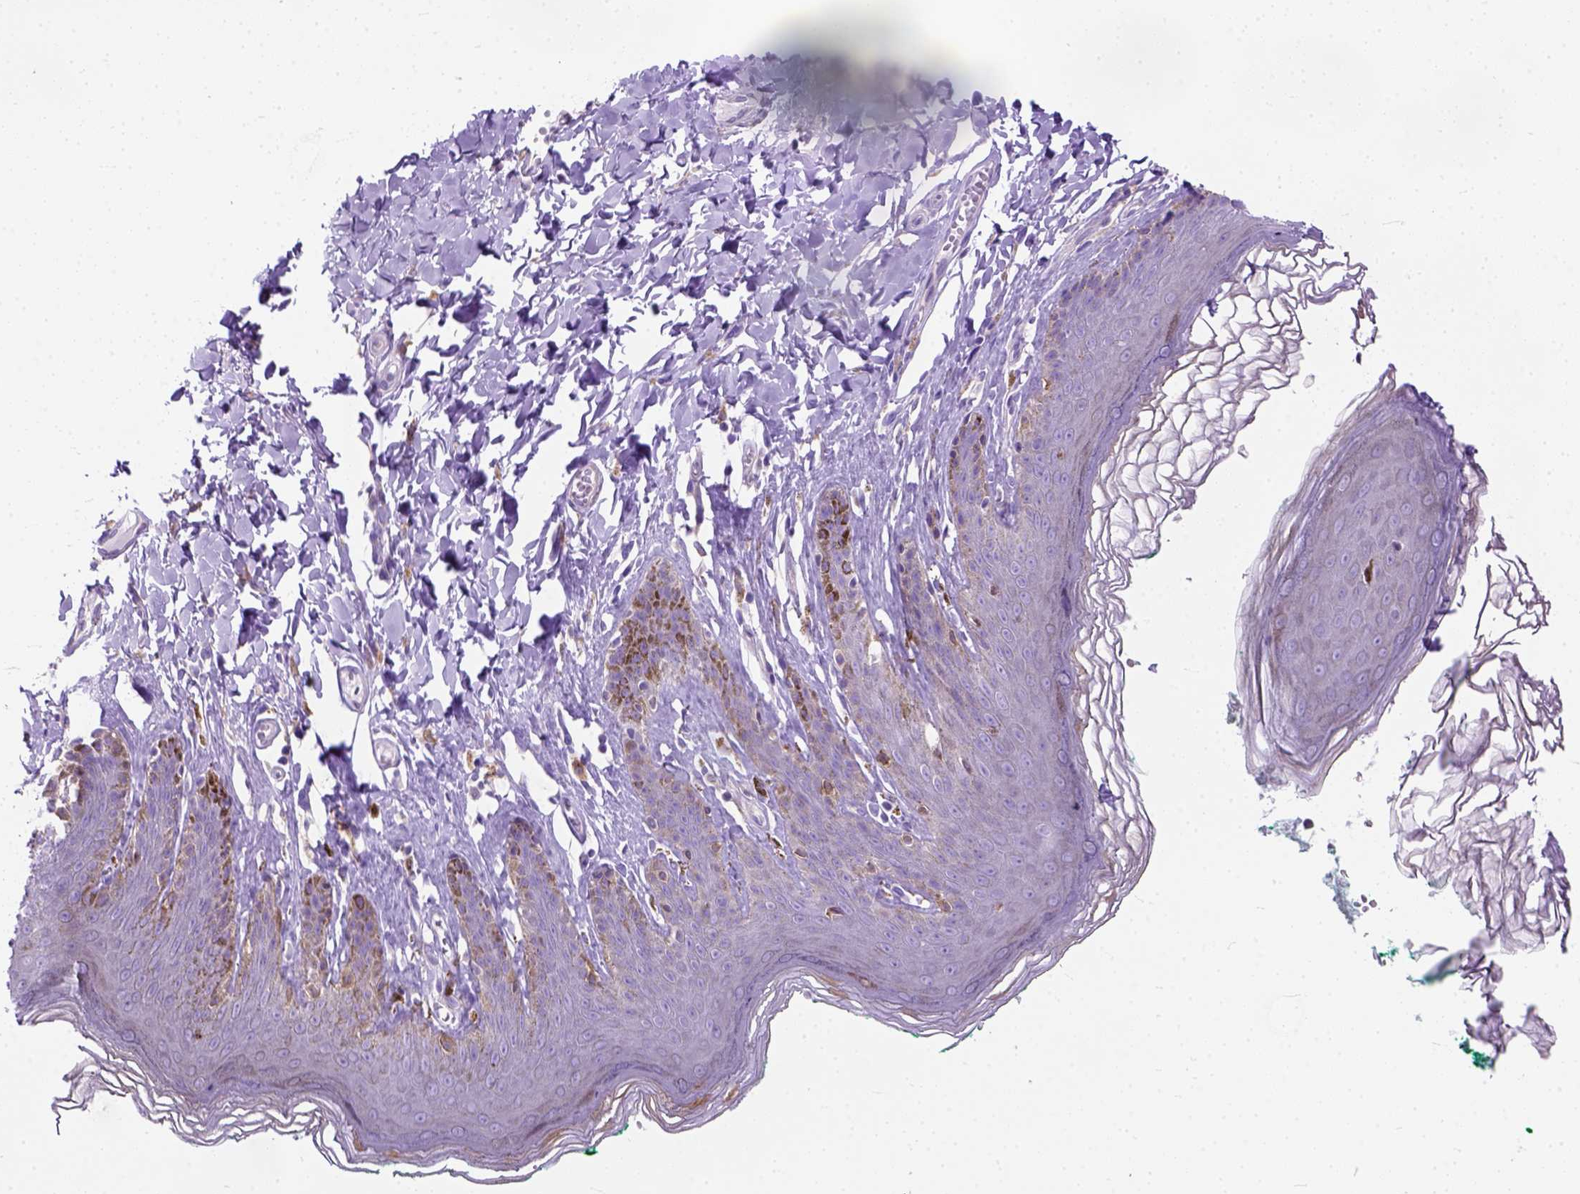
{"staining": {"intensity": "moderate", "quantity": "<25%", "location": "cytoplasmic/membranous"}, "tissue": "skin", "cell_type": "Epidermal cells", "image_type": "normal", "snomed": [{"axis": "morphology", "description": "Normal tissue, NOS"}, {"axis": "topography", "description": "Vulva"}, {"axis": "topography", "description": "Peripheral nerve tissue"}], "caption": "Immunohistochemical staining of normal human skin reveals moderate cytoplasmic/membranous protein positivity in approximately <25% of epidermal cells. (brown staining indicates protein expression, while blue staining denotes nuclei).", "gene": "PLK4", "patient": {"sex": "female", "age": 66}}